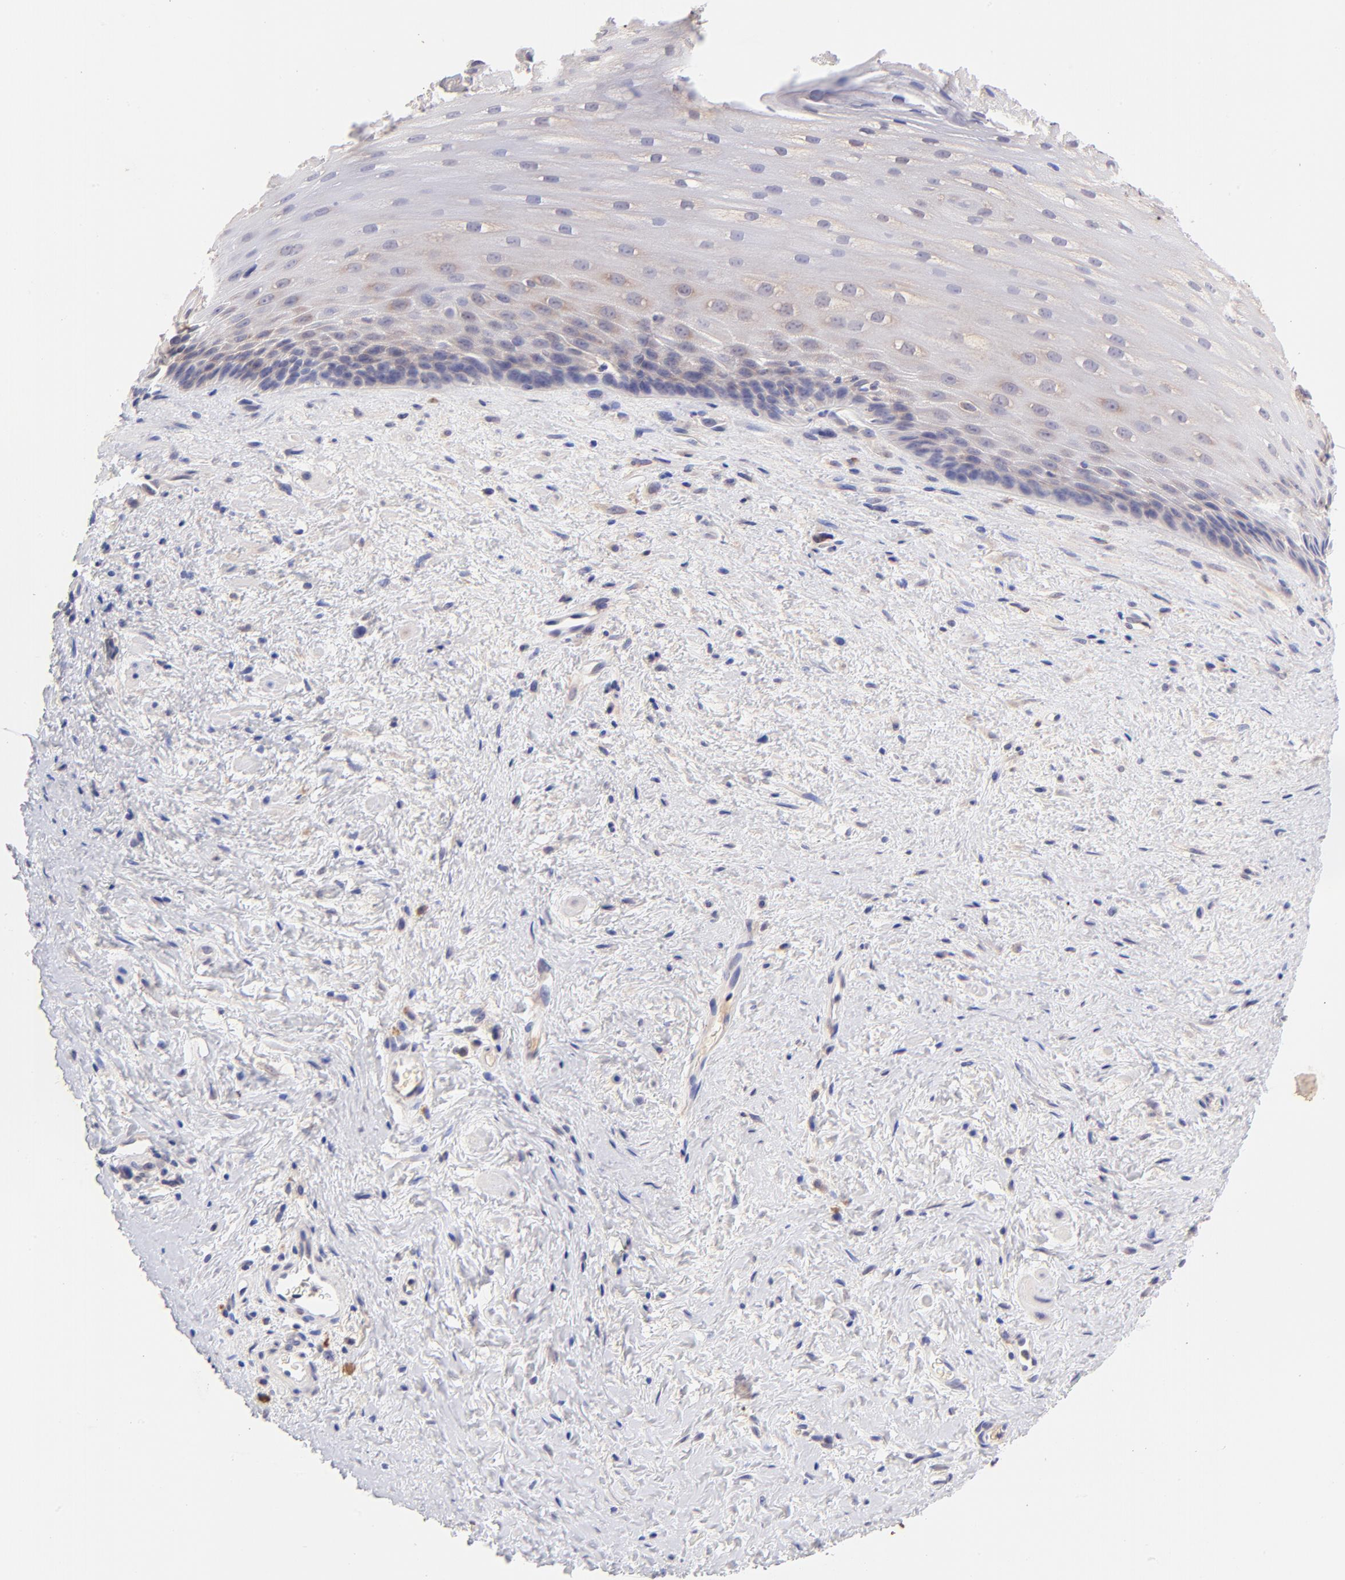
{"staining": {"intensity": "weak", "quantity": "25%-75%", "location": "cytoplasmic/membranous"}, "tissue": "esophagus", "cell_type": "Squamous epithelial cells", "image_type": "normal", "snomed": [{"axis": "morphology", "description": "Normal tissue, NOS"}, {"axis": "topography", "description": "Esophagus"}], "caption": "Unremarkable esophagus exhibits weak cytoplasmic/membranous expression in approximately 25%-75% of squamous epithelial cells, visualized by immunohistochemistry. (Stains: DAB (3,3'-diaminobenzidine) in brown, nuclei in blue, Microscopy: brightfield microscopy at high magnification).", "gene": "RPL11", "patient": {"sex": "female", "age": 70}}